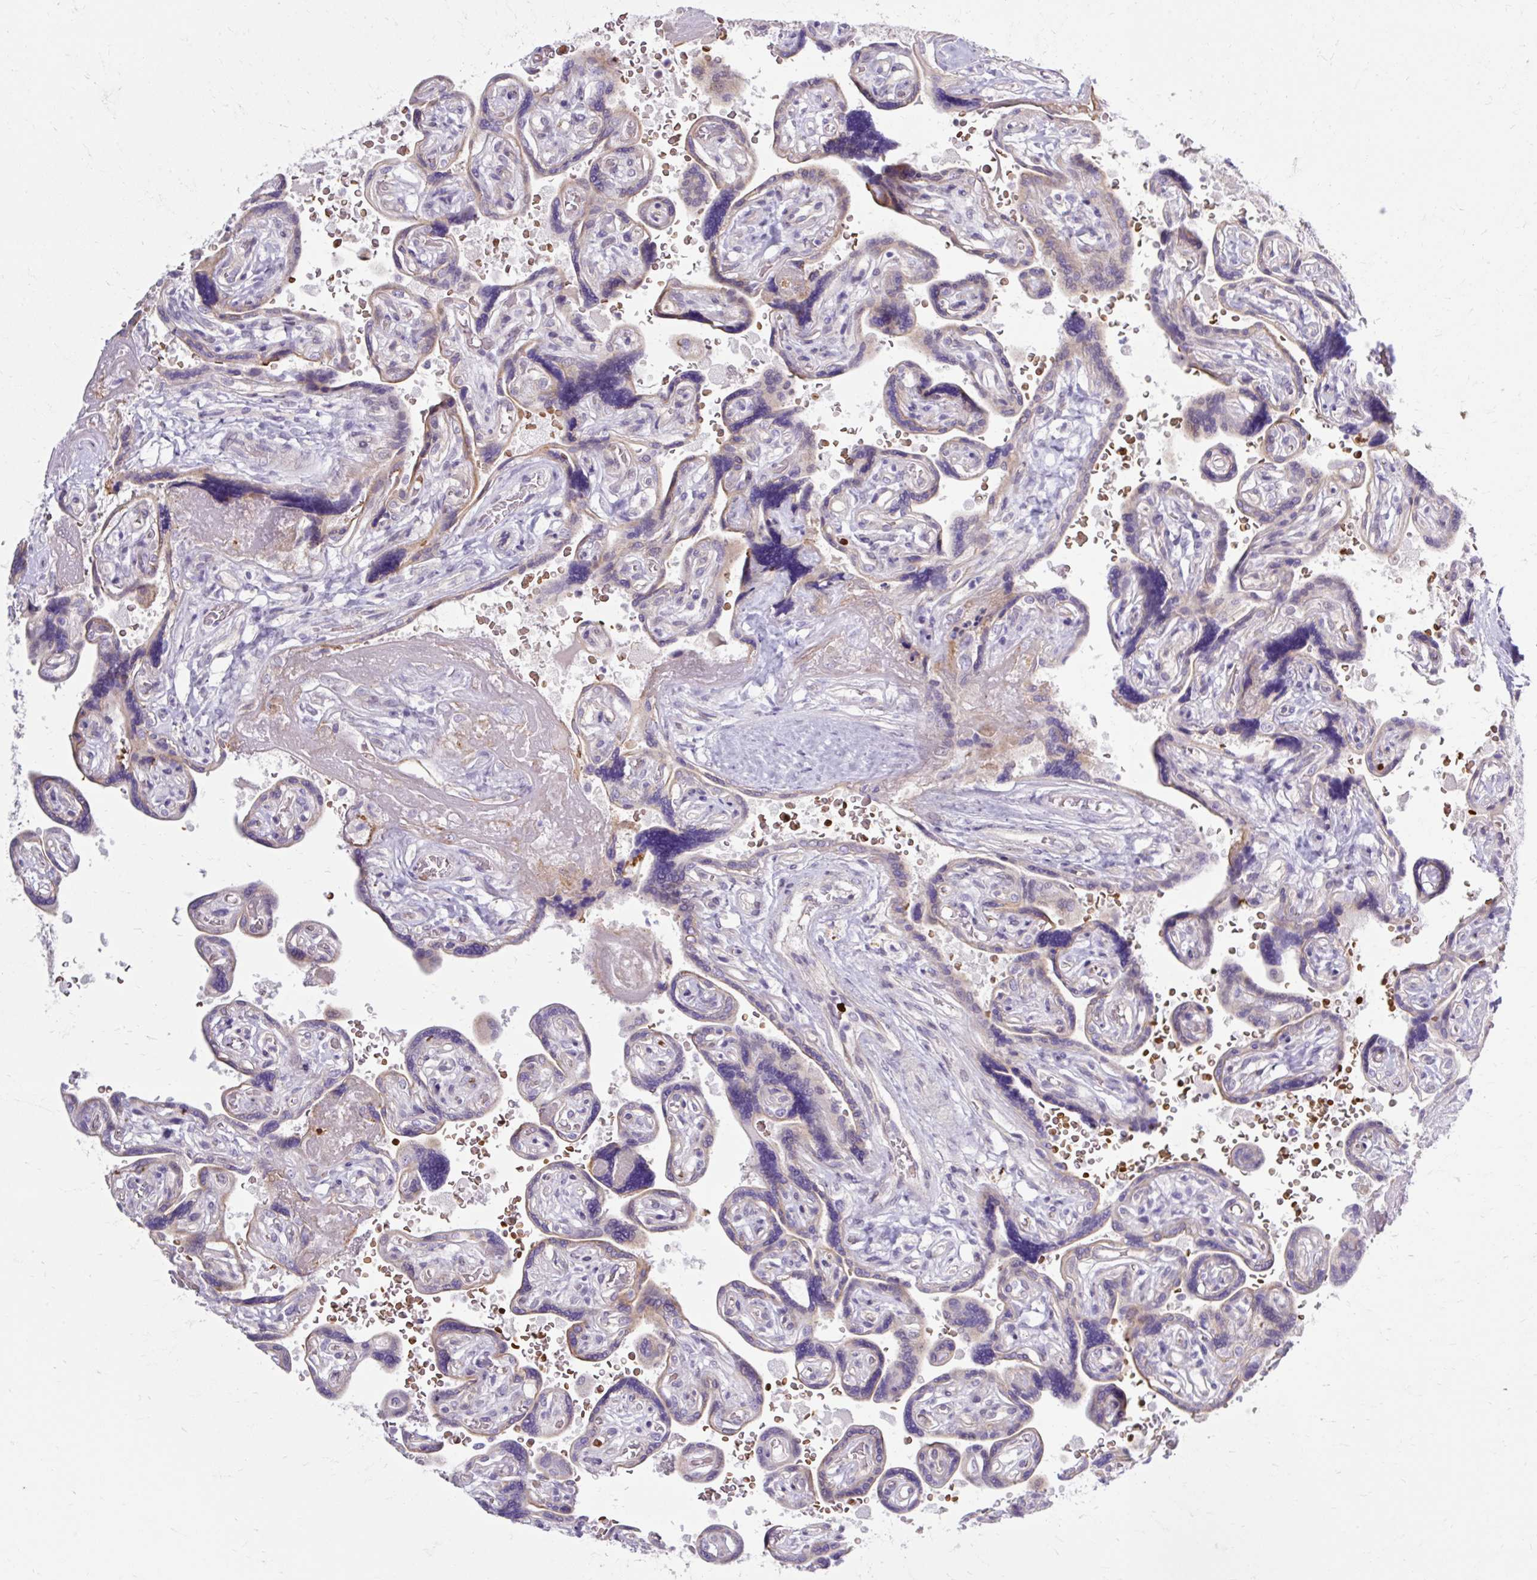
{"staining": {"intensity": "negative", "quantity": "none", "location": "none"}, "tissue": "placenta", "cell_type": "Decidual cells", "image_type": "normal", "snomed": [{"axis": "morphology", "description": "Normal tissue, NOS"}, {"axis": "topography", "description": "Placenta"}], "caption": "High power microscopy photomicrograph of an immunohistochemistry image of normal placenta, revealing no significant positivity in decidual cells.", "gene": "USHBP1", "patient": {"sex": "female", "age": 32}}